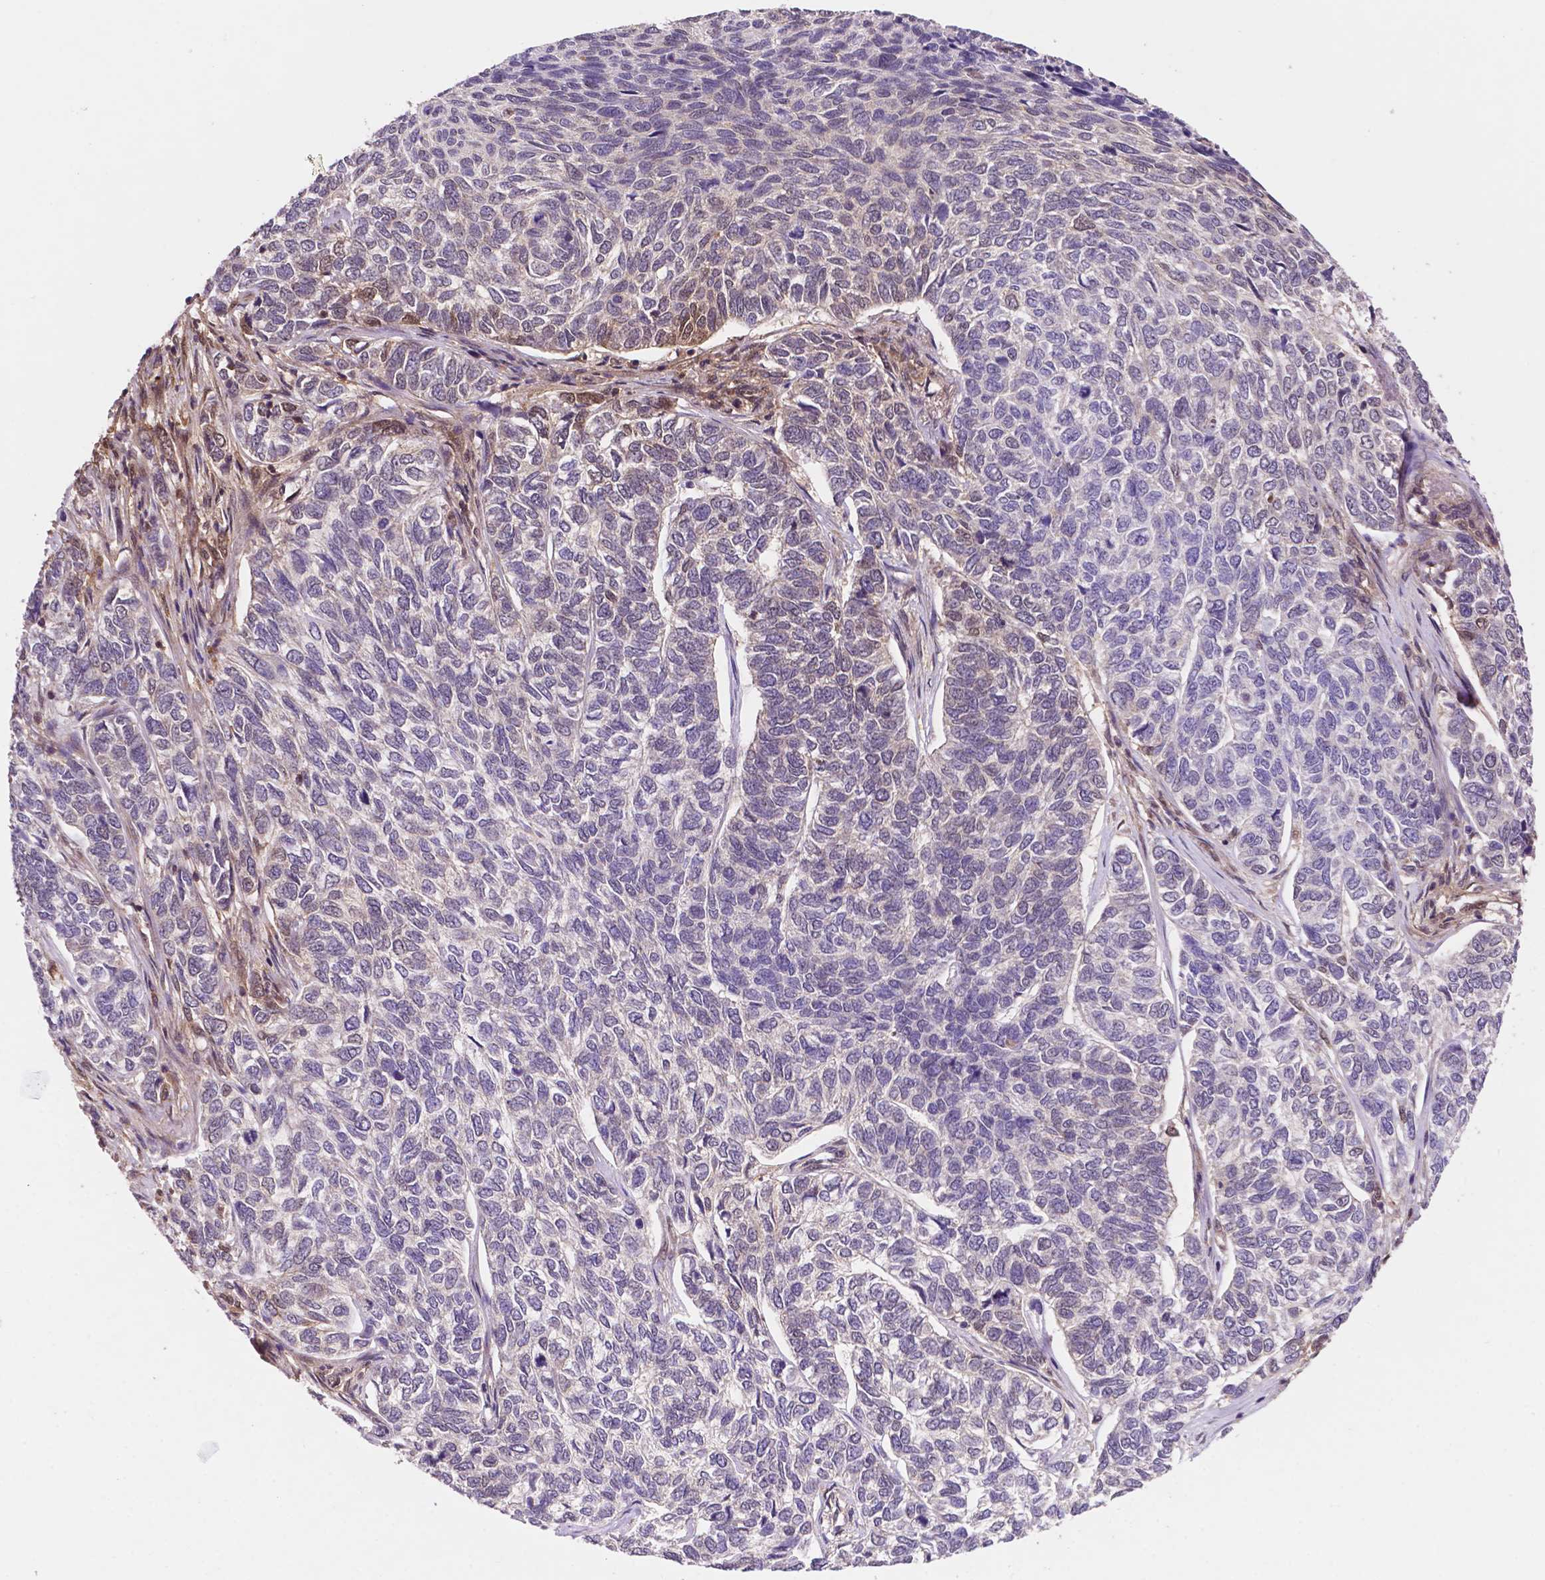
{"staining": {"intensity": "negative", "quantity": "none", "location": "none"}, "tissue": "skin cancer", "cell_type": "Tumor cells", "image_type": "cancer", "snomed": [{"axis": "morphology", "description": "Basal cell carcinoma"}, {"axis": "topography", "description": "Skin"}], "caption": "Immunohistochemistry (IHC) photomicrograph of neoplastic tissue: basal cell carcinoma (skin) stained with DAB demonstrates no significant protein positivity in tumor cells. Brightfield microscopy of immunohistochemistry (IHC) stained with DAB (3,3'-diaminobenzidine) (brown) and hematoxylin (blue), captured at high magnification.", "gene": "UBE2L6", "patient": {"sex": "female", "age": 65}}